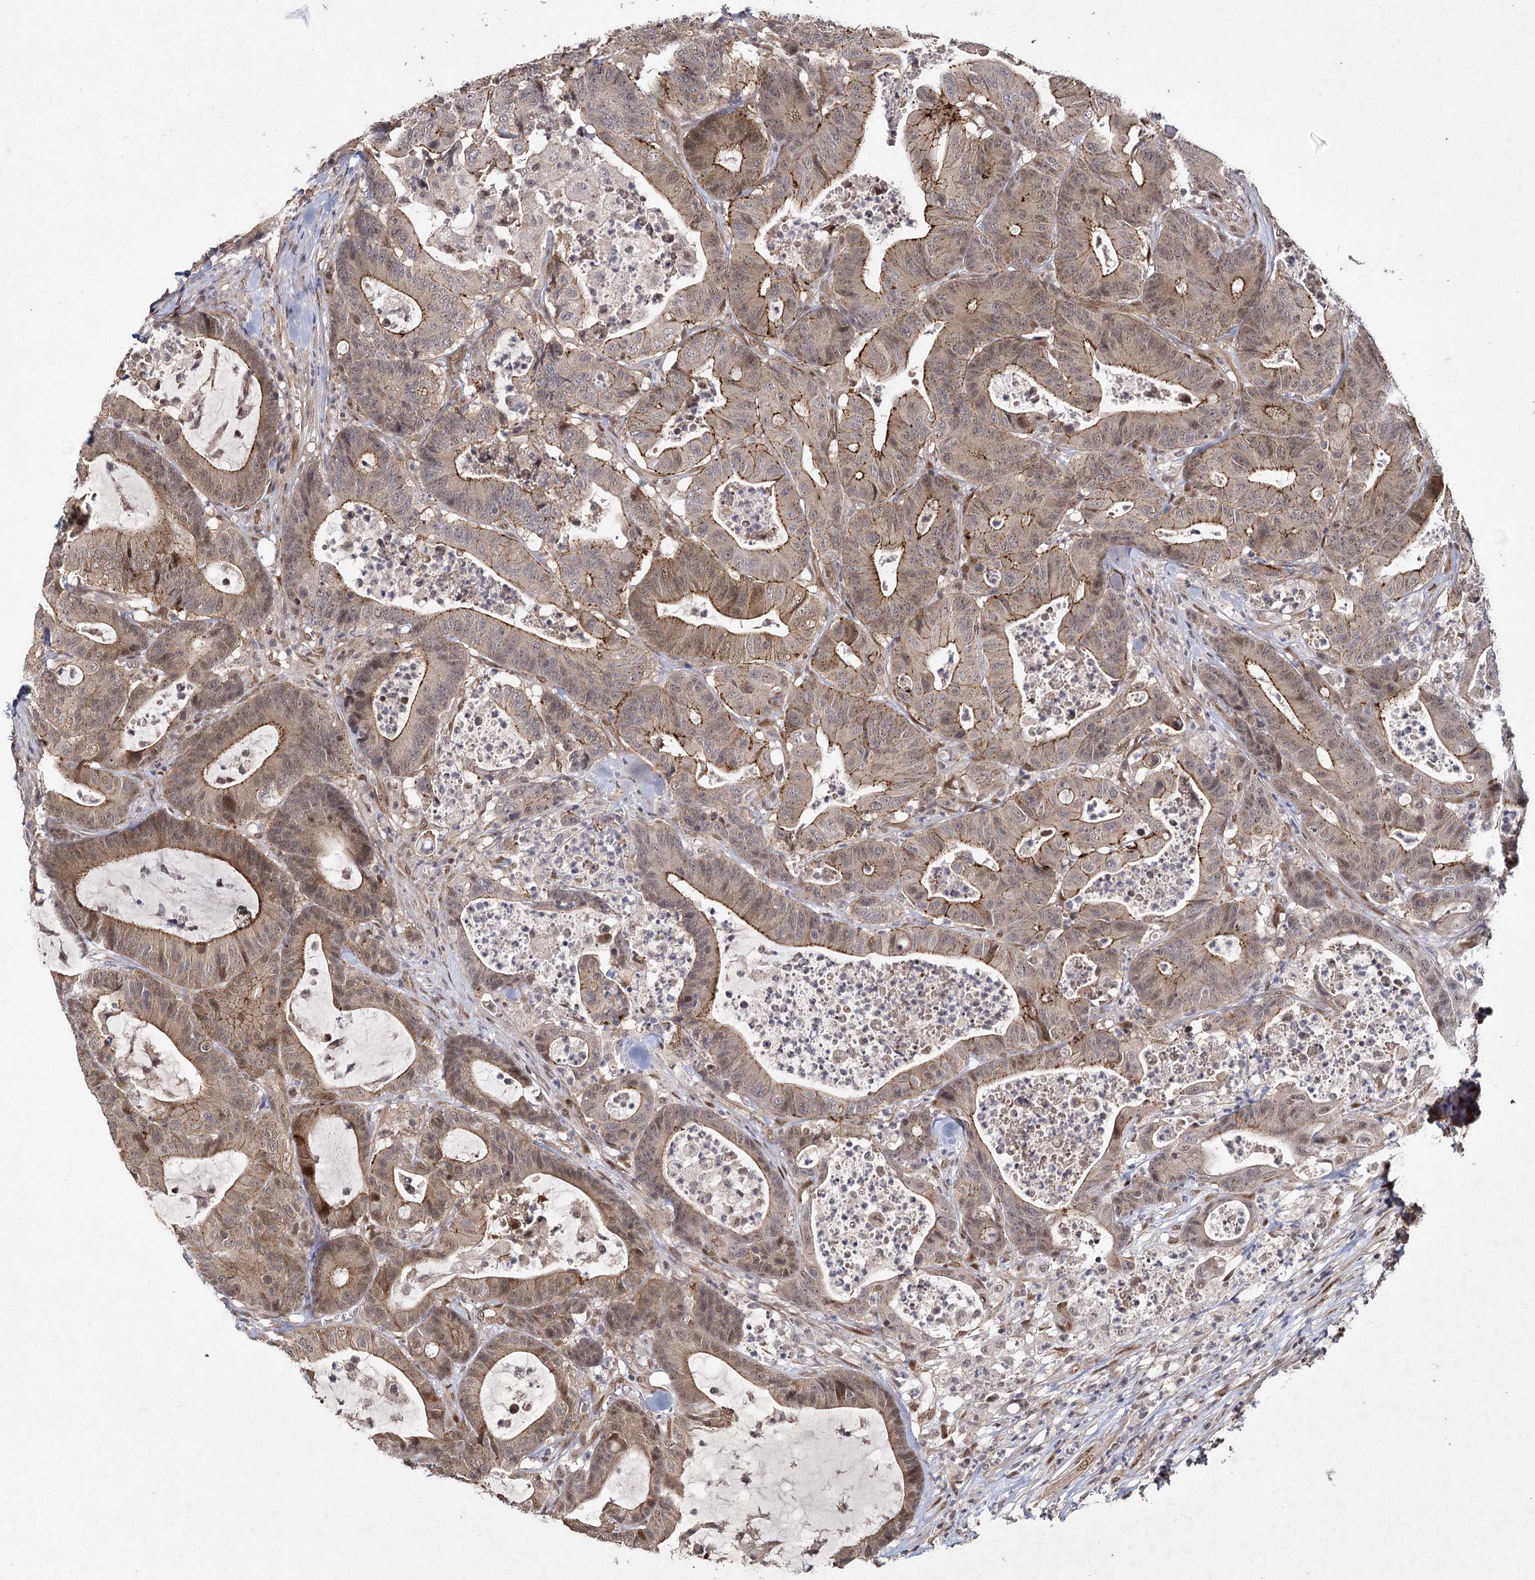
{"staining": {"intensity": "moderate", "quantity": ">75%", "location": "cytoplasmic/membranous,nuclear"}, "tissue": "colorectal cancer", "cell_type": "Tumor cells", "image_type": "cancer", "snomed": [{"axis": "morphology", "description": "Adenocarcinoma, NOS"}, {"axis": "topography", "description": "Colon"}], "caption": "Protein expression by IHC reveals moderate cytoplasmic/membranous and nuclear expression in about >75% of tumor cells in colorectal cancer. (brown staining indicates protein expression, while blue staining denotes nuclei).", "gene": "DCUN1D4", "patient": {"sex": "female", "age": 84}}